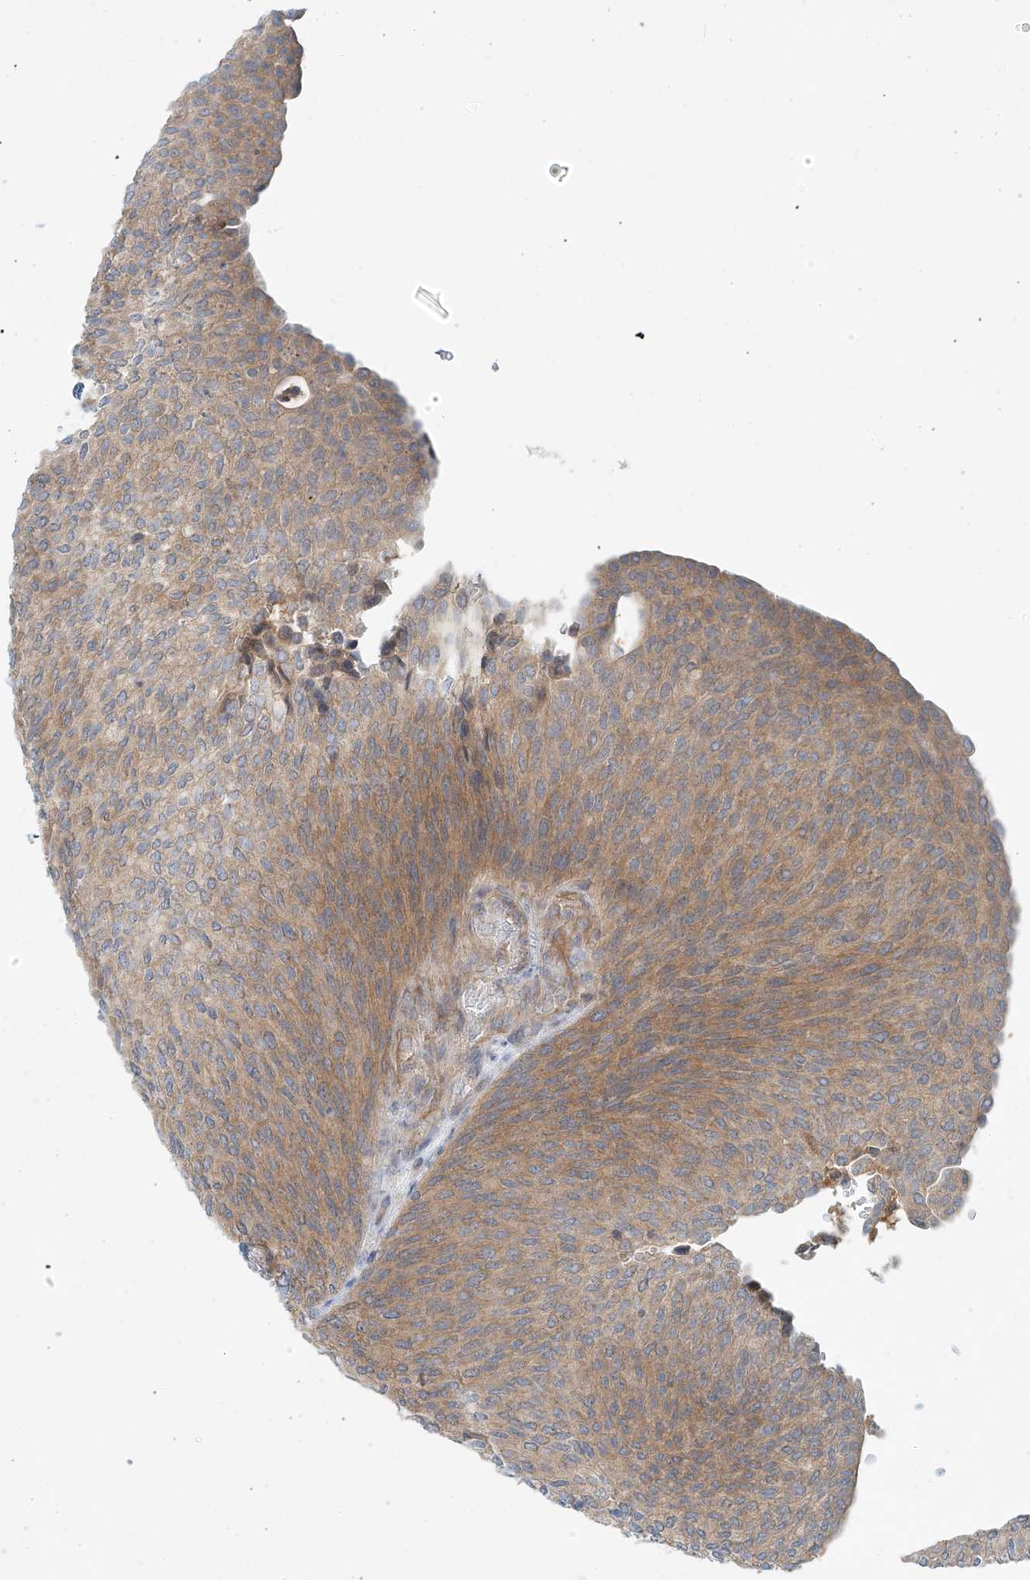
{"staining": {"intensity": "moderate", "quantity": ">75%", "location": "cytoplasmic/membranous"}, "tissue": "urothelial cancer", "cell_type": "Tumor cells", "image_type": "cancer", "snomed": [{"axis": "morphology", "description": "Urothelial carcinoma, Low grade"}, {"axis": "topography", "description": "Urinary bladder"}], "caption": "Approximately >75% of tumor cells in human urothelial cancer display moderate cytoplasmic/membranous protein expression as visualized by brown immunohistochemical staining.", "gene": "LYRM9", "patient": {"sex": "female", "age": 79}}